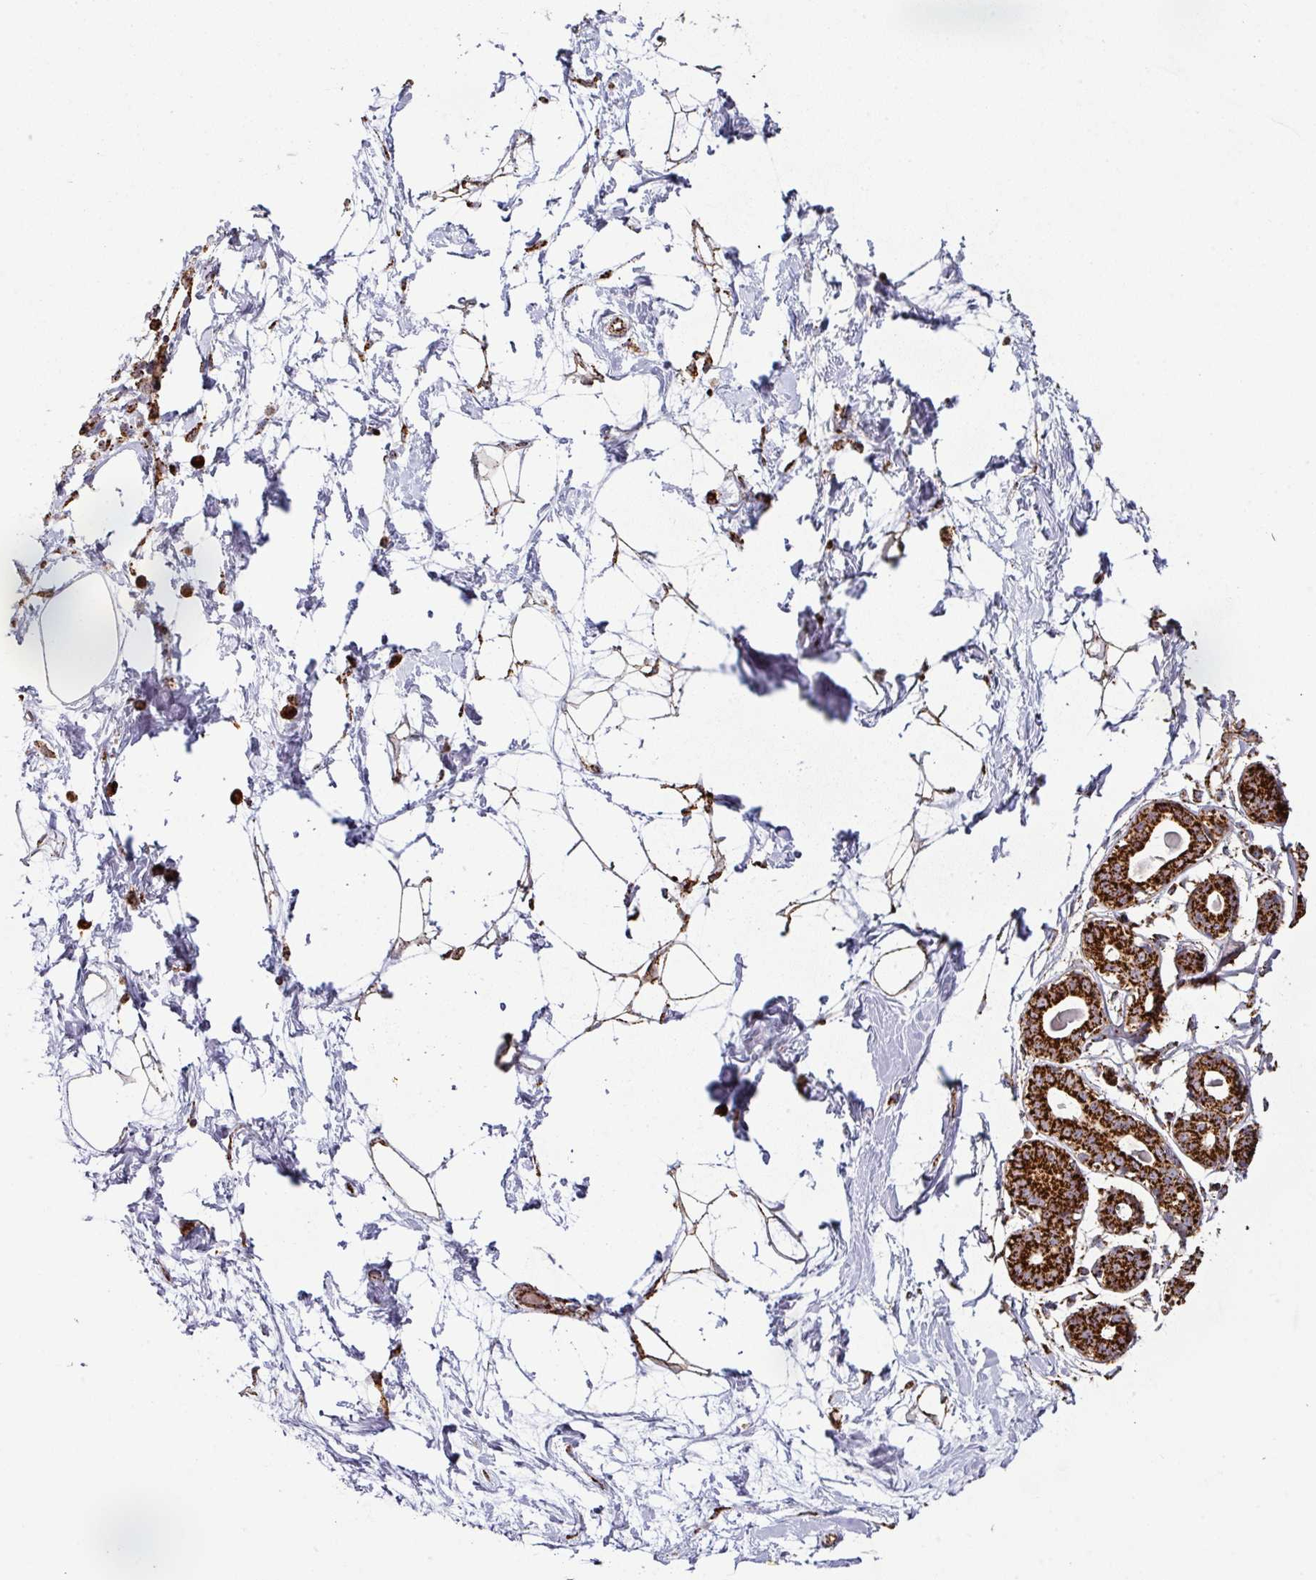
{"staining": {"intensity": "moderate", "quantity": ">75%", "location": "cytoplasmic/membranous"}, "tissue": "breast", "cell_type": "Adipocytes", "image_type": "normal", "snomed": [{"axis": "morphology", "description": "Normal tissue, NOS"}, {"axis": "topography", "description": "Breast"}], "caption": "Immunohistochemistry of normal breast displays medium levels of moderate cytoplasmic/membranous positivity in approximately >75% of adipocytes. The protein is shown in brown color, while the nuclei are stained blue.", "gene": "TRAP1", "patient": {"sex": "female", "age": 45}}